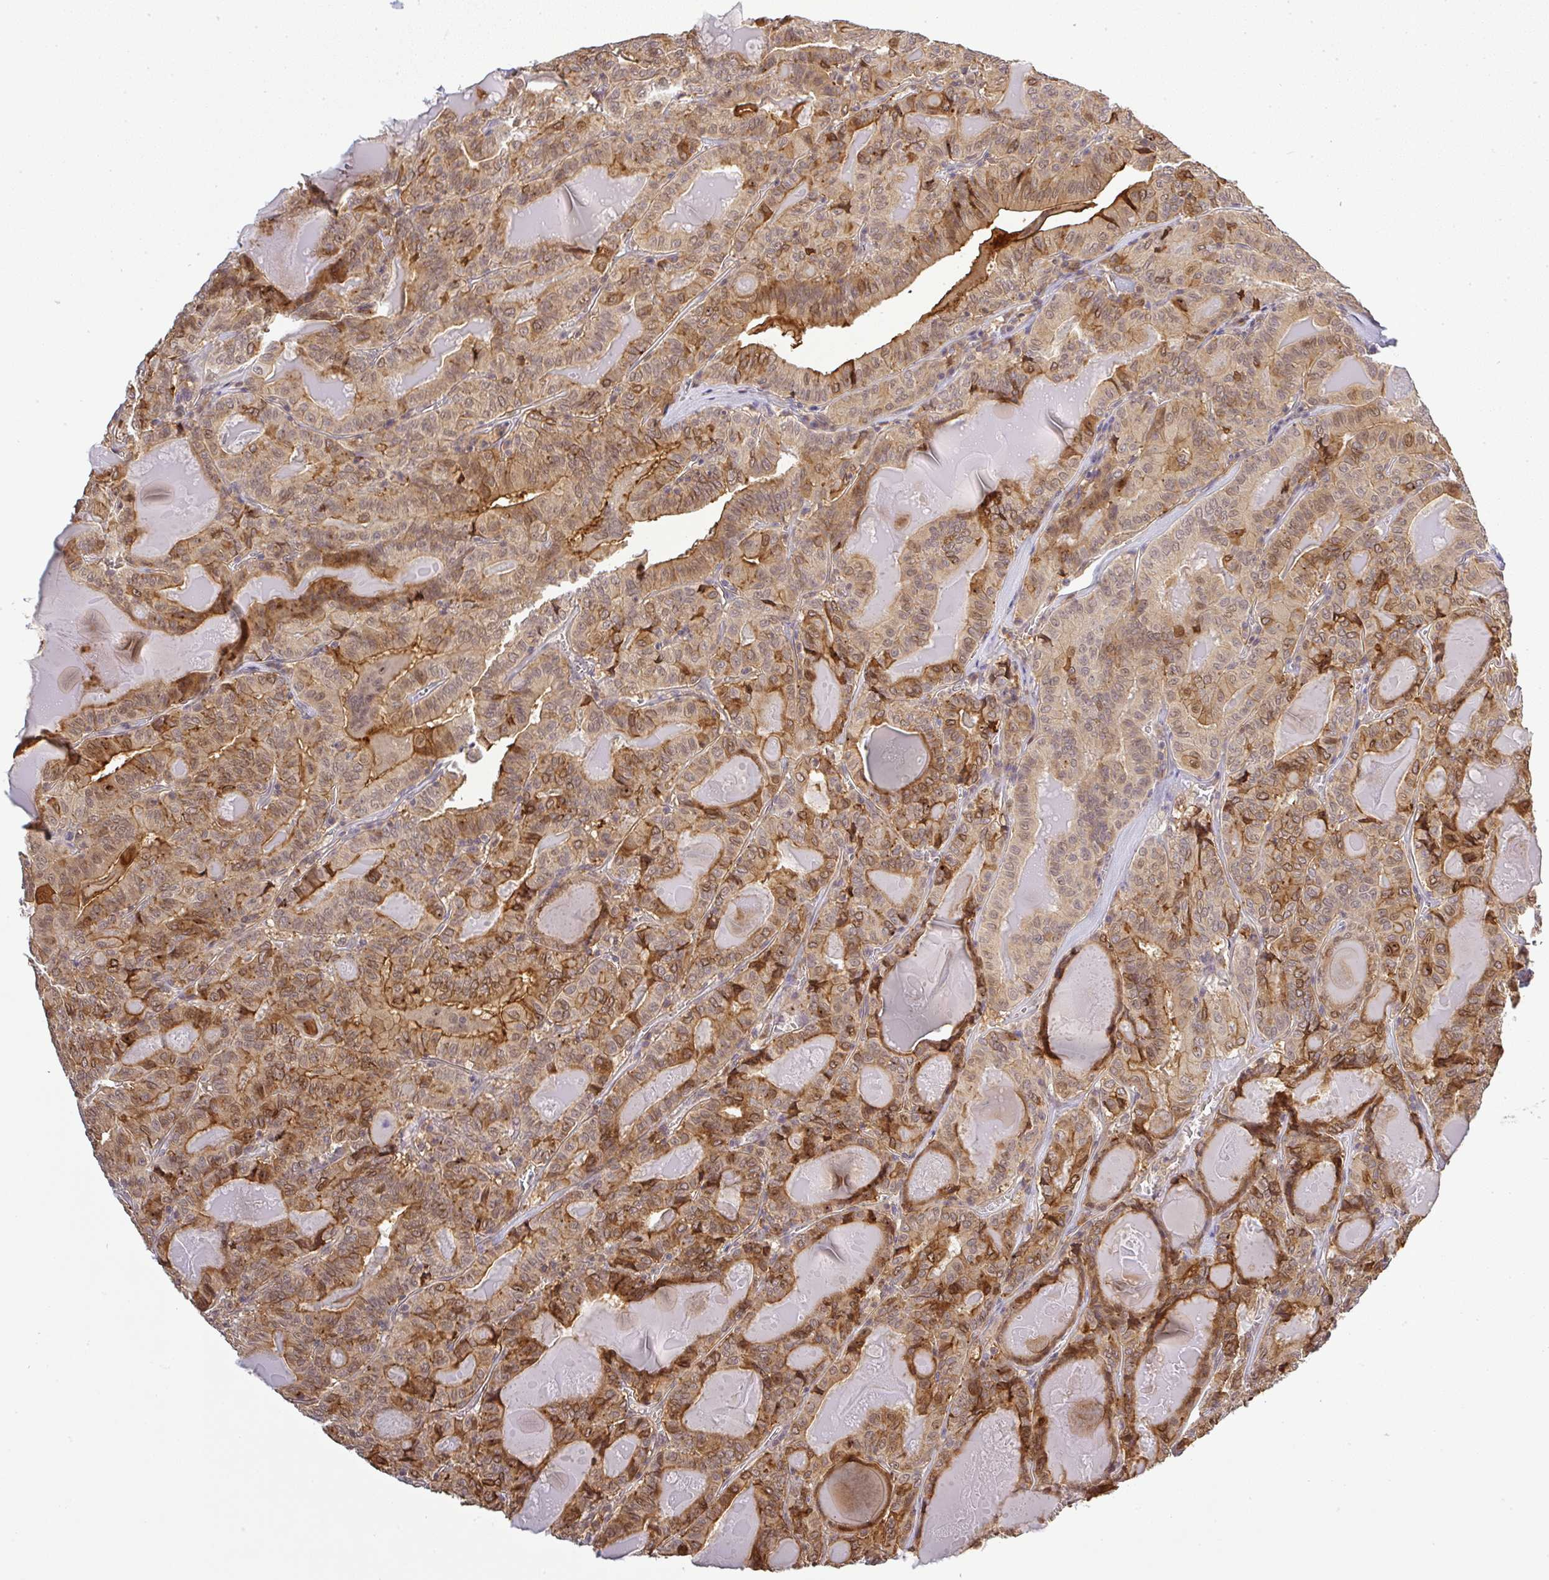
{"staining": {"intensity": "moderate", "quantity": ">75%", "location": "cytoplasmic/membranous"}, "tissue": "thyroid cancer", "cell_type": "Tumor cells", "image_type": "cancer", "snomed": [{"axis": "morphology", "description": "Papillary adenocarcinoma, NOS"}, {"axis": "topography", "description": "Thyroid gland"}], "caption": "Human papillary adenocarcinoma (thyroid) stained with a brown dye reveals moderate cytoplasmic/membranous positive positivity in about >75% of tumor cells.", "gene": "FAM153A", "patient": {"sex": "female", "age": 72}}